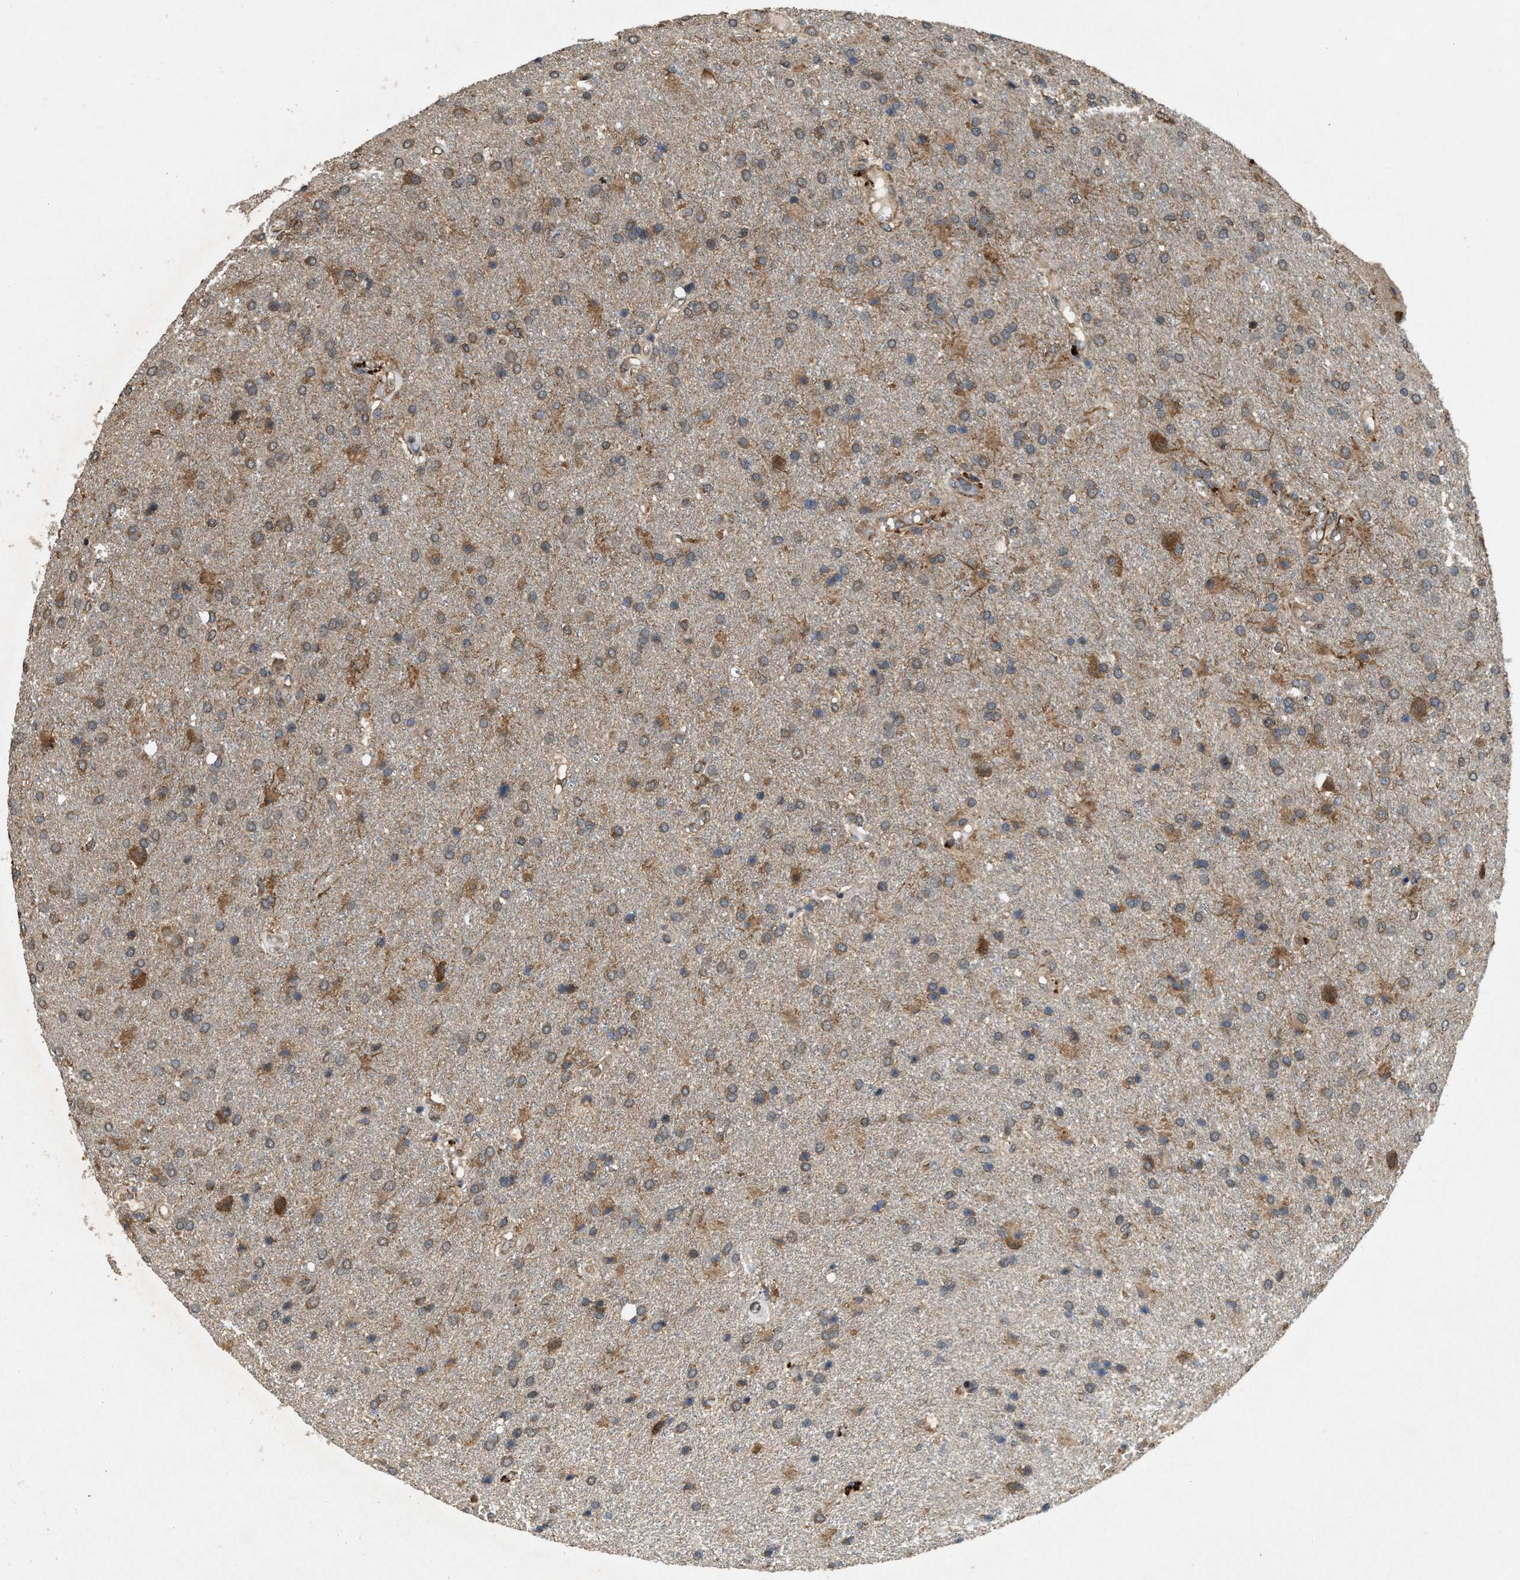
{"staining": {"intensity": "moderate", "quantity": ">75%", "location": "cytoplasmic/membranous"}, "tissue": "glioma", "cell_type": "Tumor cells", "image_type": "cancer", "snomed": [{"axis": "morphology", "description": "Glioma, malignant, High grade"}, {"axis": "topography", "description": "Brain"}], "caption": "The histopathology image shows staining of malignant glioma (high-grade), revealing moderate cytoplasmic/membranous protein positivity (brown color) within tumor cells.", "gene": "ARHGEF5", "patient": {"sex": "male", "age": 72}}